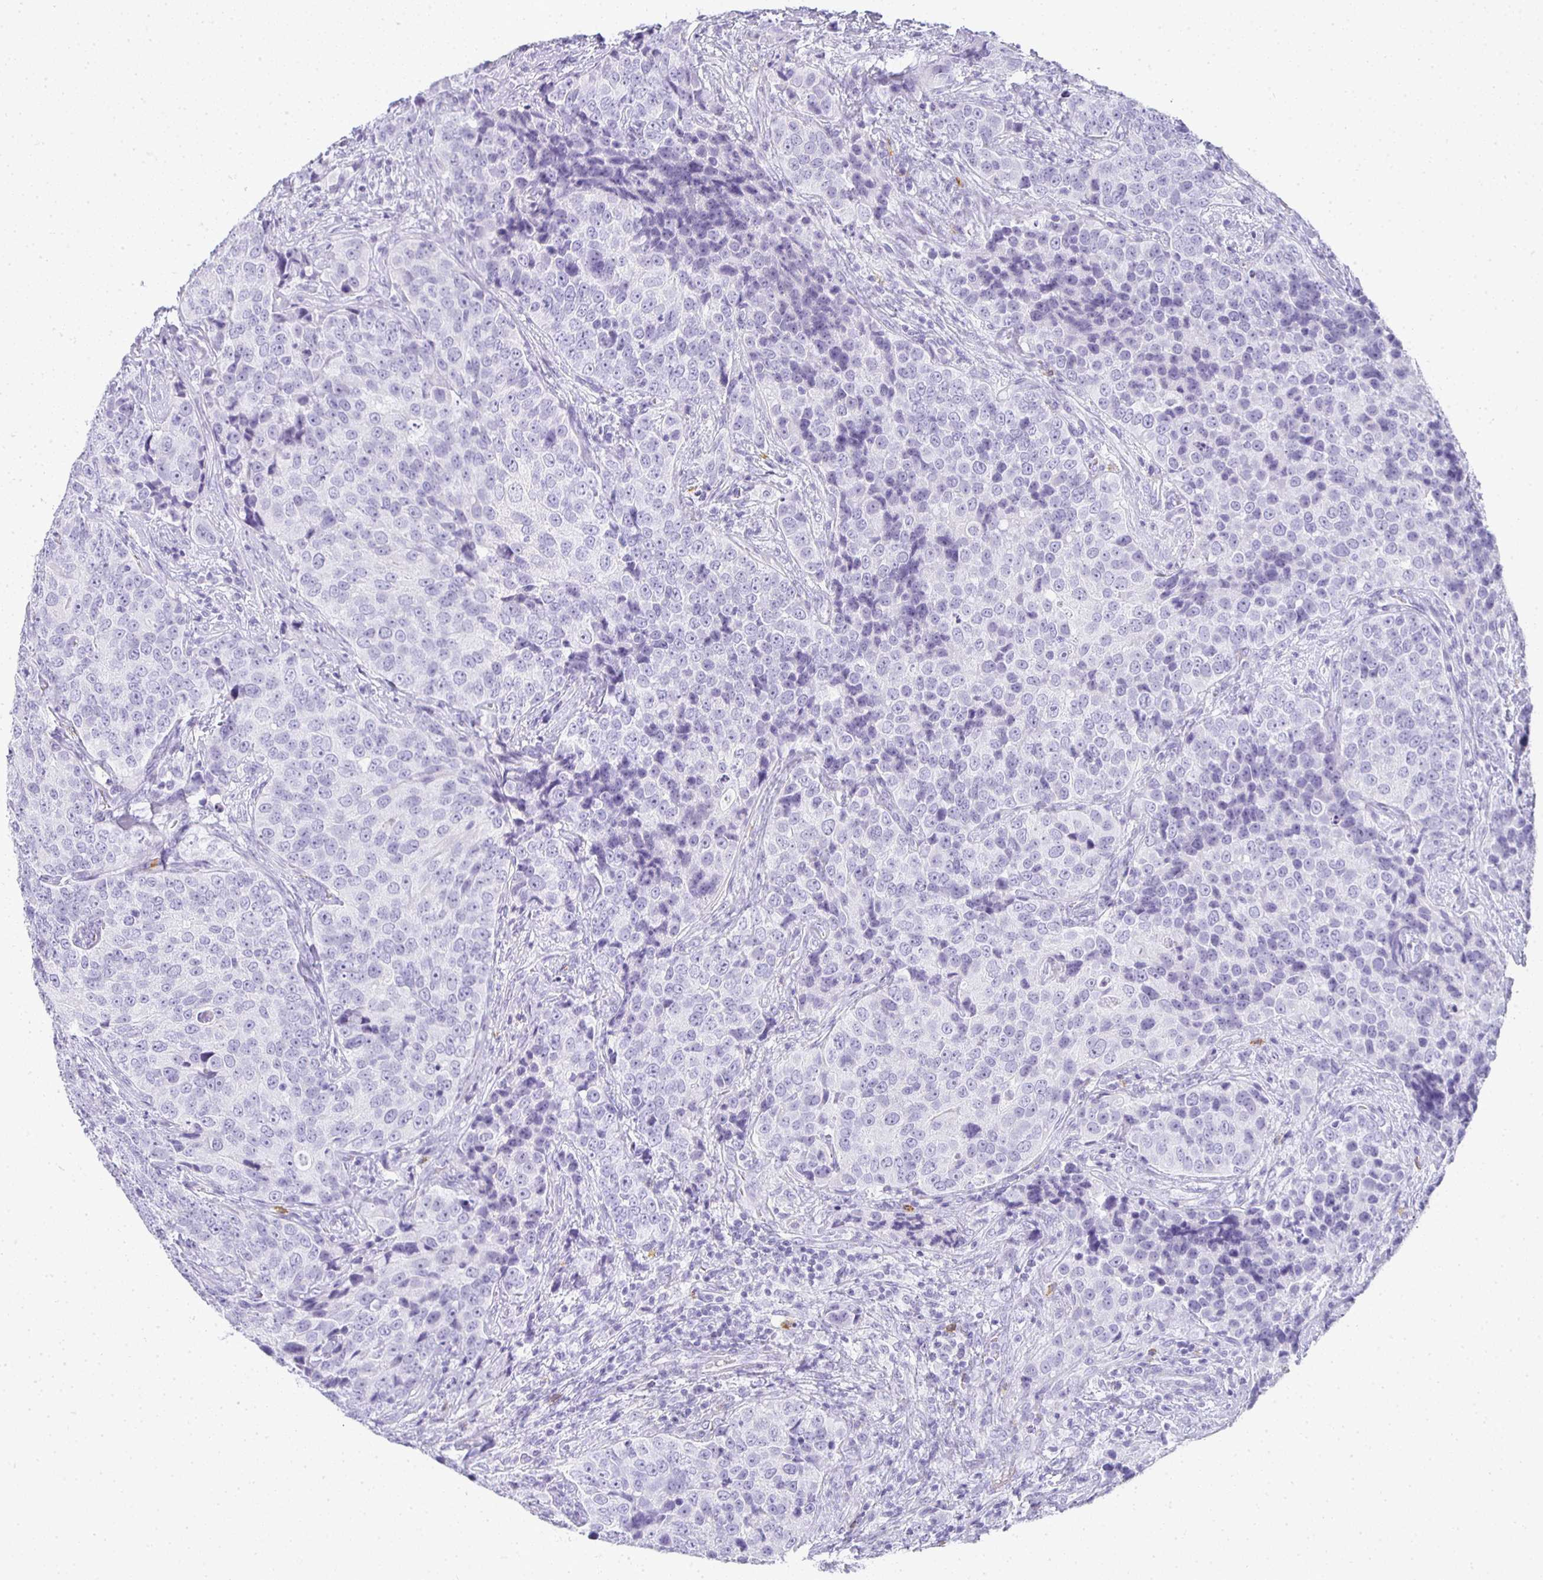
{"staining": {"intensity": "negative", "quantity": "none", "location": "none"}, "tissue": "urothelial cancer", "cell_type": "Tumor cells", "image_type": "cancer", "snomed": [{"axis": "morphology", "description": "Urothelial carcinoma, NOS"}, {"axis": "topography", "description": "Urinary bladder"}], "caption": "High power microscopy image of an IHC histopathology image of transitional cell carcinoma, revealing no significant positivity in tumor cells.", "gene": "TPSD1", "patient": {"sex": "male", "age": 52}}